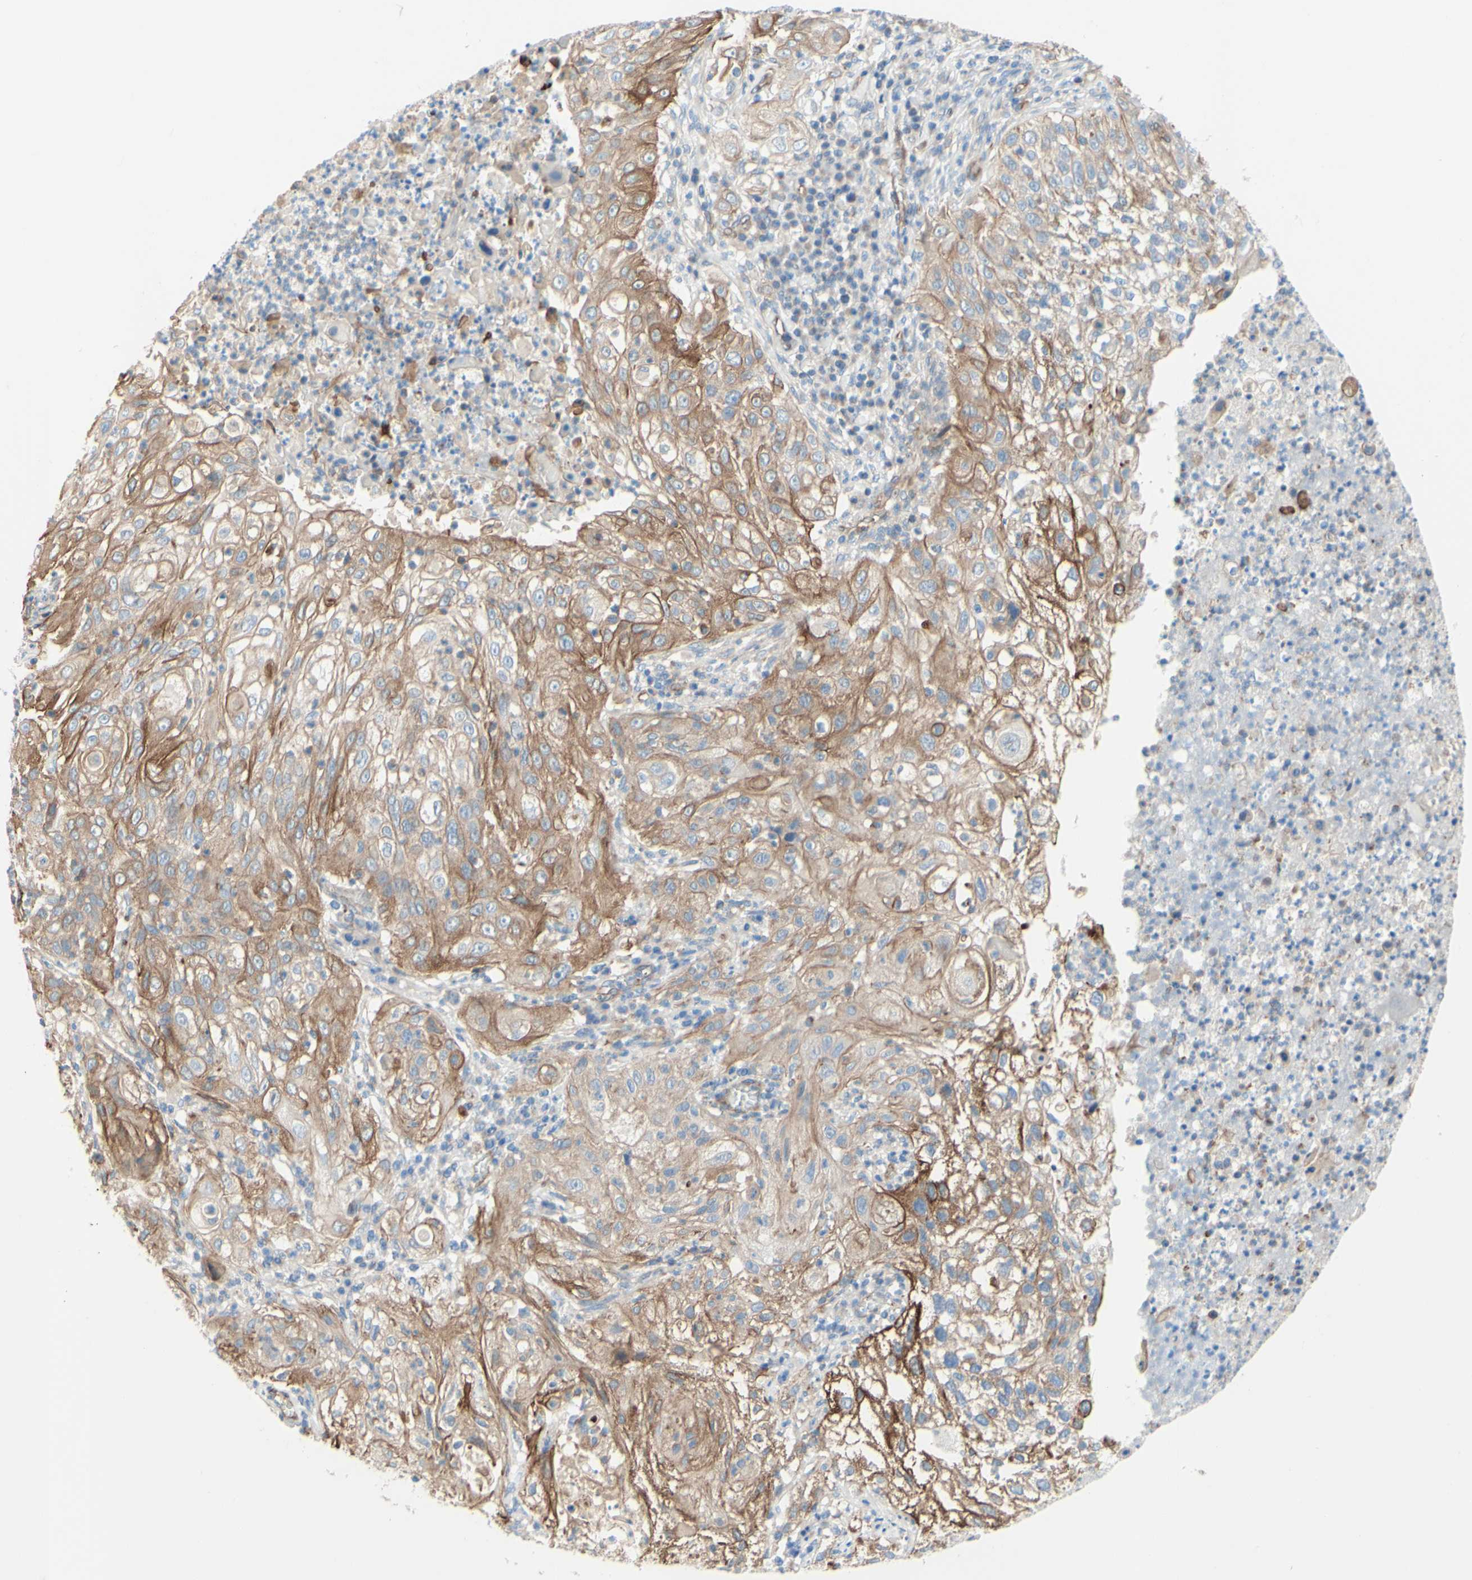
{"staining": {"intensity": "moderate", "quantity": ">75%", "location": "cytoplasmic/membranous"}, "tissue": "lung cancer", "cell_type": "Tumor cells", "image_type": "cancer", "snomed": [{"axis": "morphology", "description": "Inflammation, NOS"}, {"axis": "morphology", "description": "Squamous cell carcinoma, NOS"}, {"axis": "topography", "description": "Lymph node"}, {"axis": "topography", "description": "Soft tissue"}, {"axis": "topography", "description": "Lung"}], "caption": "Immunohistochemical staining of lung cancer (squamous cell carcinoma) shows medium levels of moderate cytoplasmic/membranous positivity in approximately >75% of tumor cells. The protein is shown in brown color, while the nuclei are stained blue.", "gene": "ENDOD1", "patient": {"sex": "male", "age": 66}}